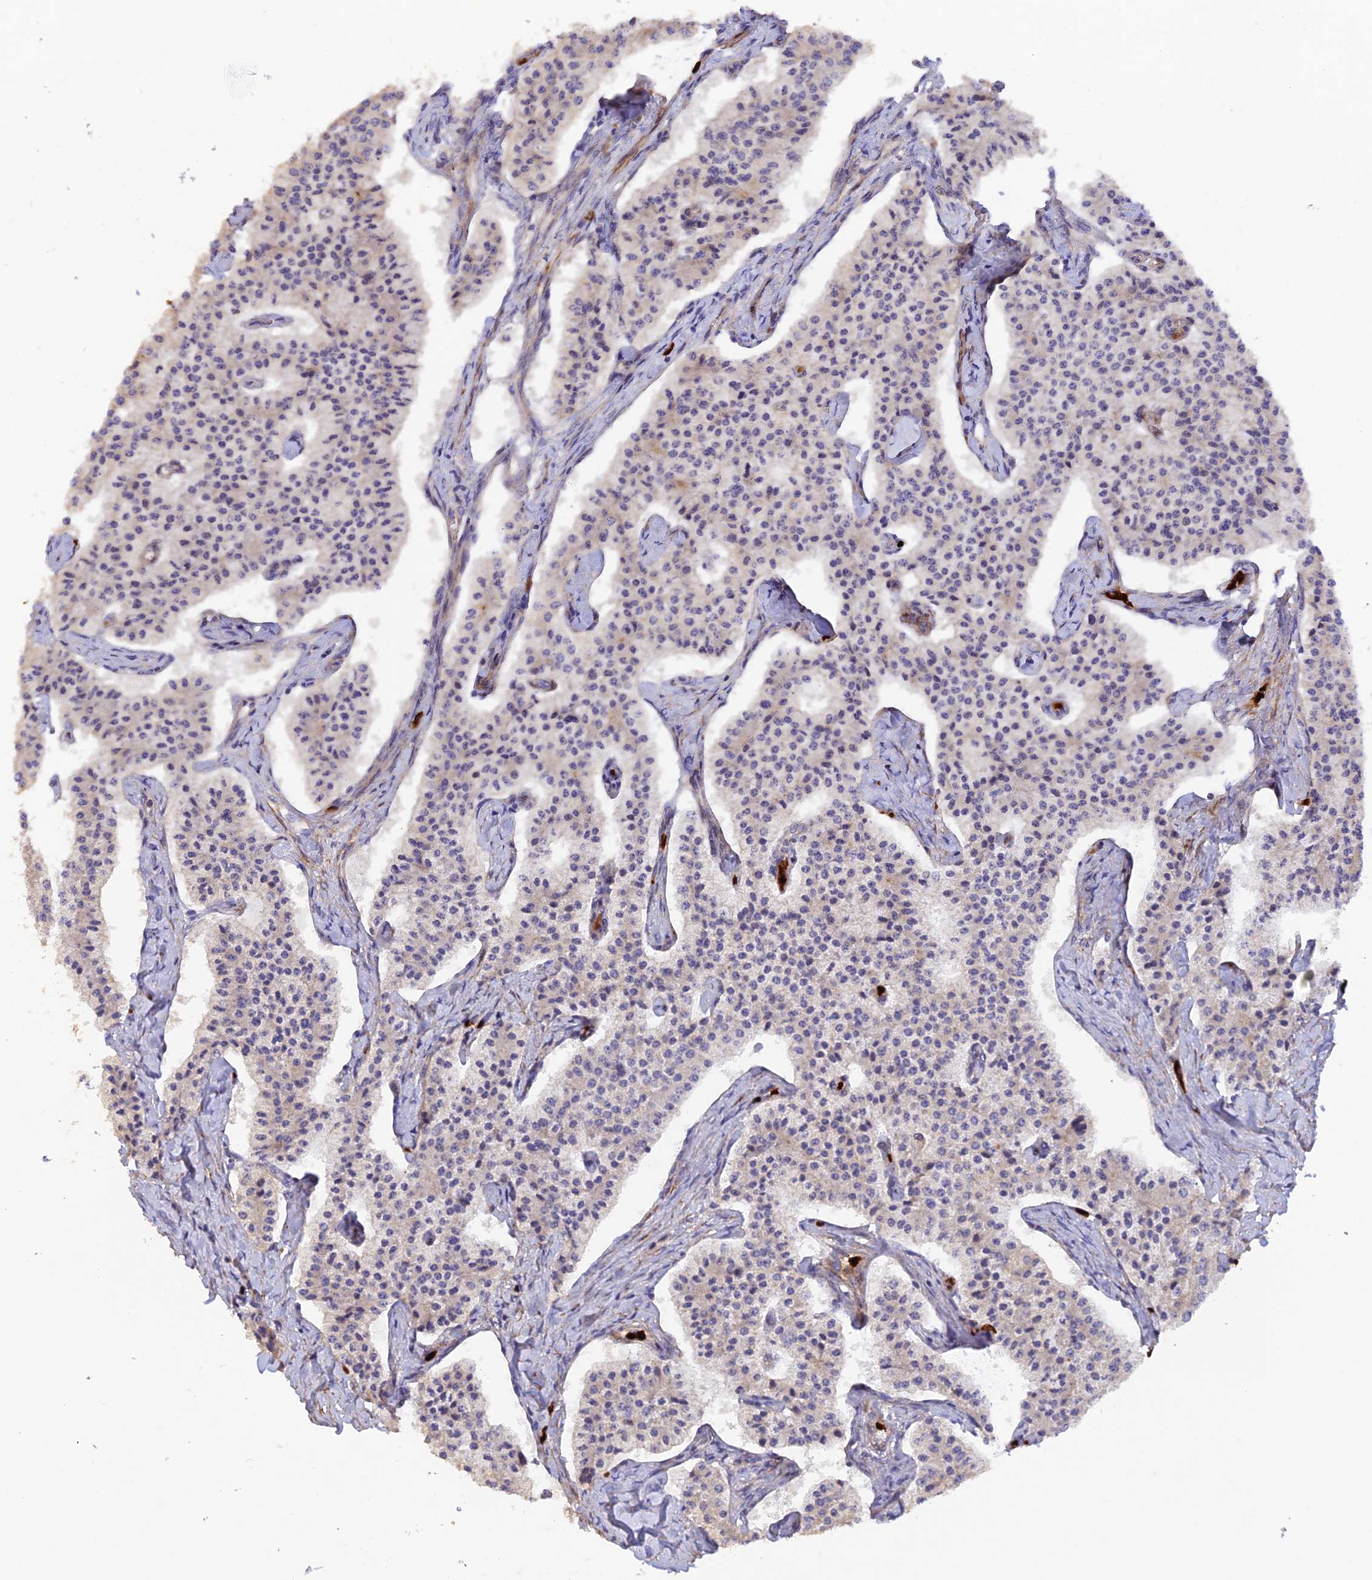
{"staining": {"intensity": "negative", "quantity": "none", "location": "none"}, "tissue": "carcinoid", "cell_type": "Tumor cells", "image_type": "cancer", "snomed": [{"axis": "morphology", "description": "Carcinoid, malignant, NOS"}, {"axis": "topography", "description": "Colon"}], "caption": "Human carcinoid stained for a protein using immunohistochemistry (IHC) reveals no expression in tumor cells.", "gene": "WDFY4", "patient": {"sex": "female", "age": 52}}